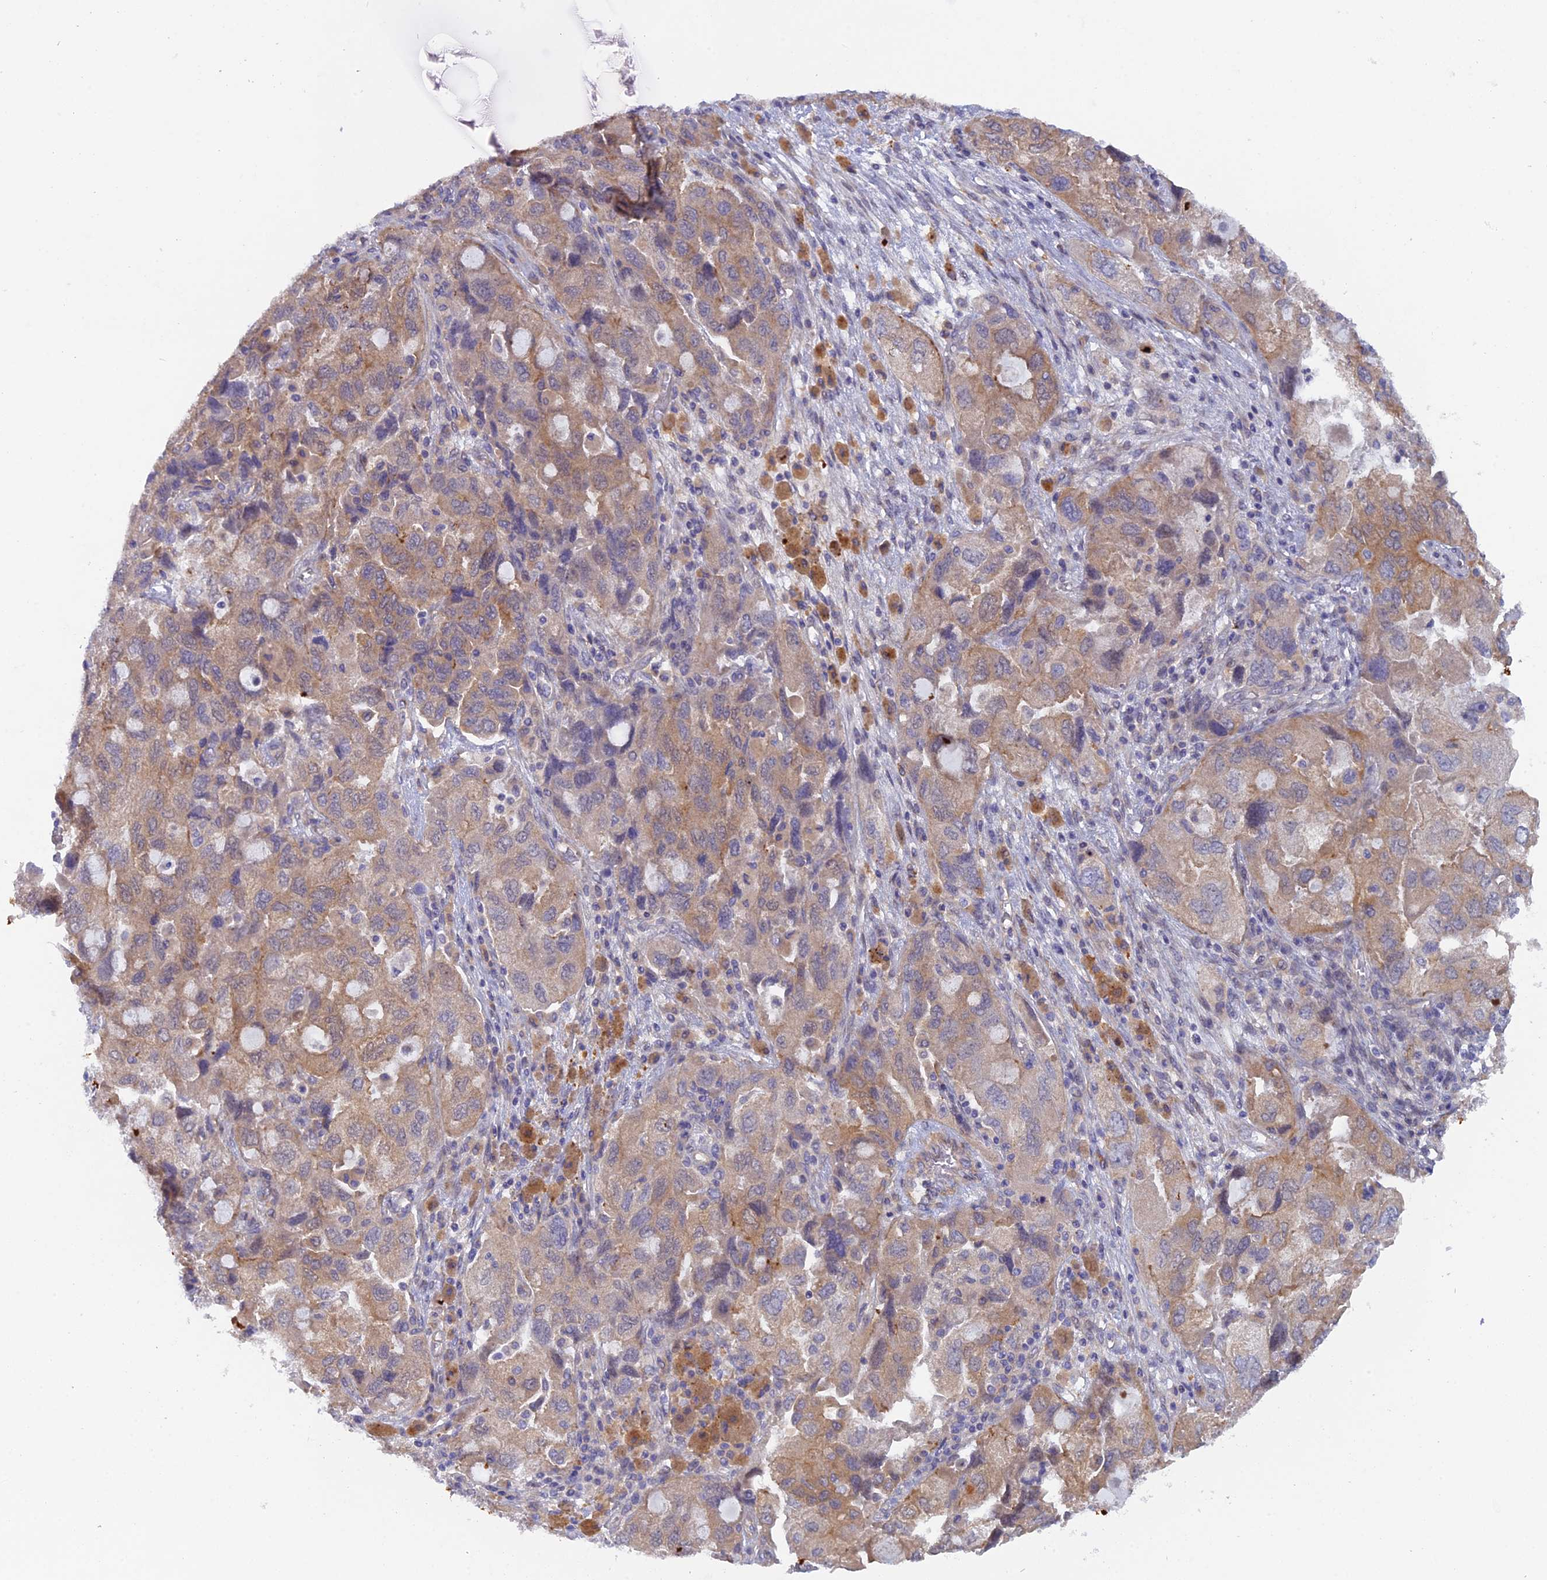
{"staining": {"intensity": "moderate", "quantity": "25%-75%", "location": "cytoplasmic/membranous"}, "tissue": "ovarian cancer", "cell_type": "Tumor cells", "image_type": "cancer", "snomed": [{"axis": "morphology", "description": "Carcinoma, NOS"}, {"axis": "morphology", "description": "Cystadenocarcinoma, serous, NOS"}, {"axis": "topography", "description": "Ovary"}], "caption": "A brown stain labels moderate cytoplasmic/membranous positivity of a protein in human serous cystadenocarcinoma (ovarian) tumor cells.", "gene": "FZR1", "patient": {"sex": "female", "age": 69}}